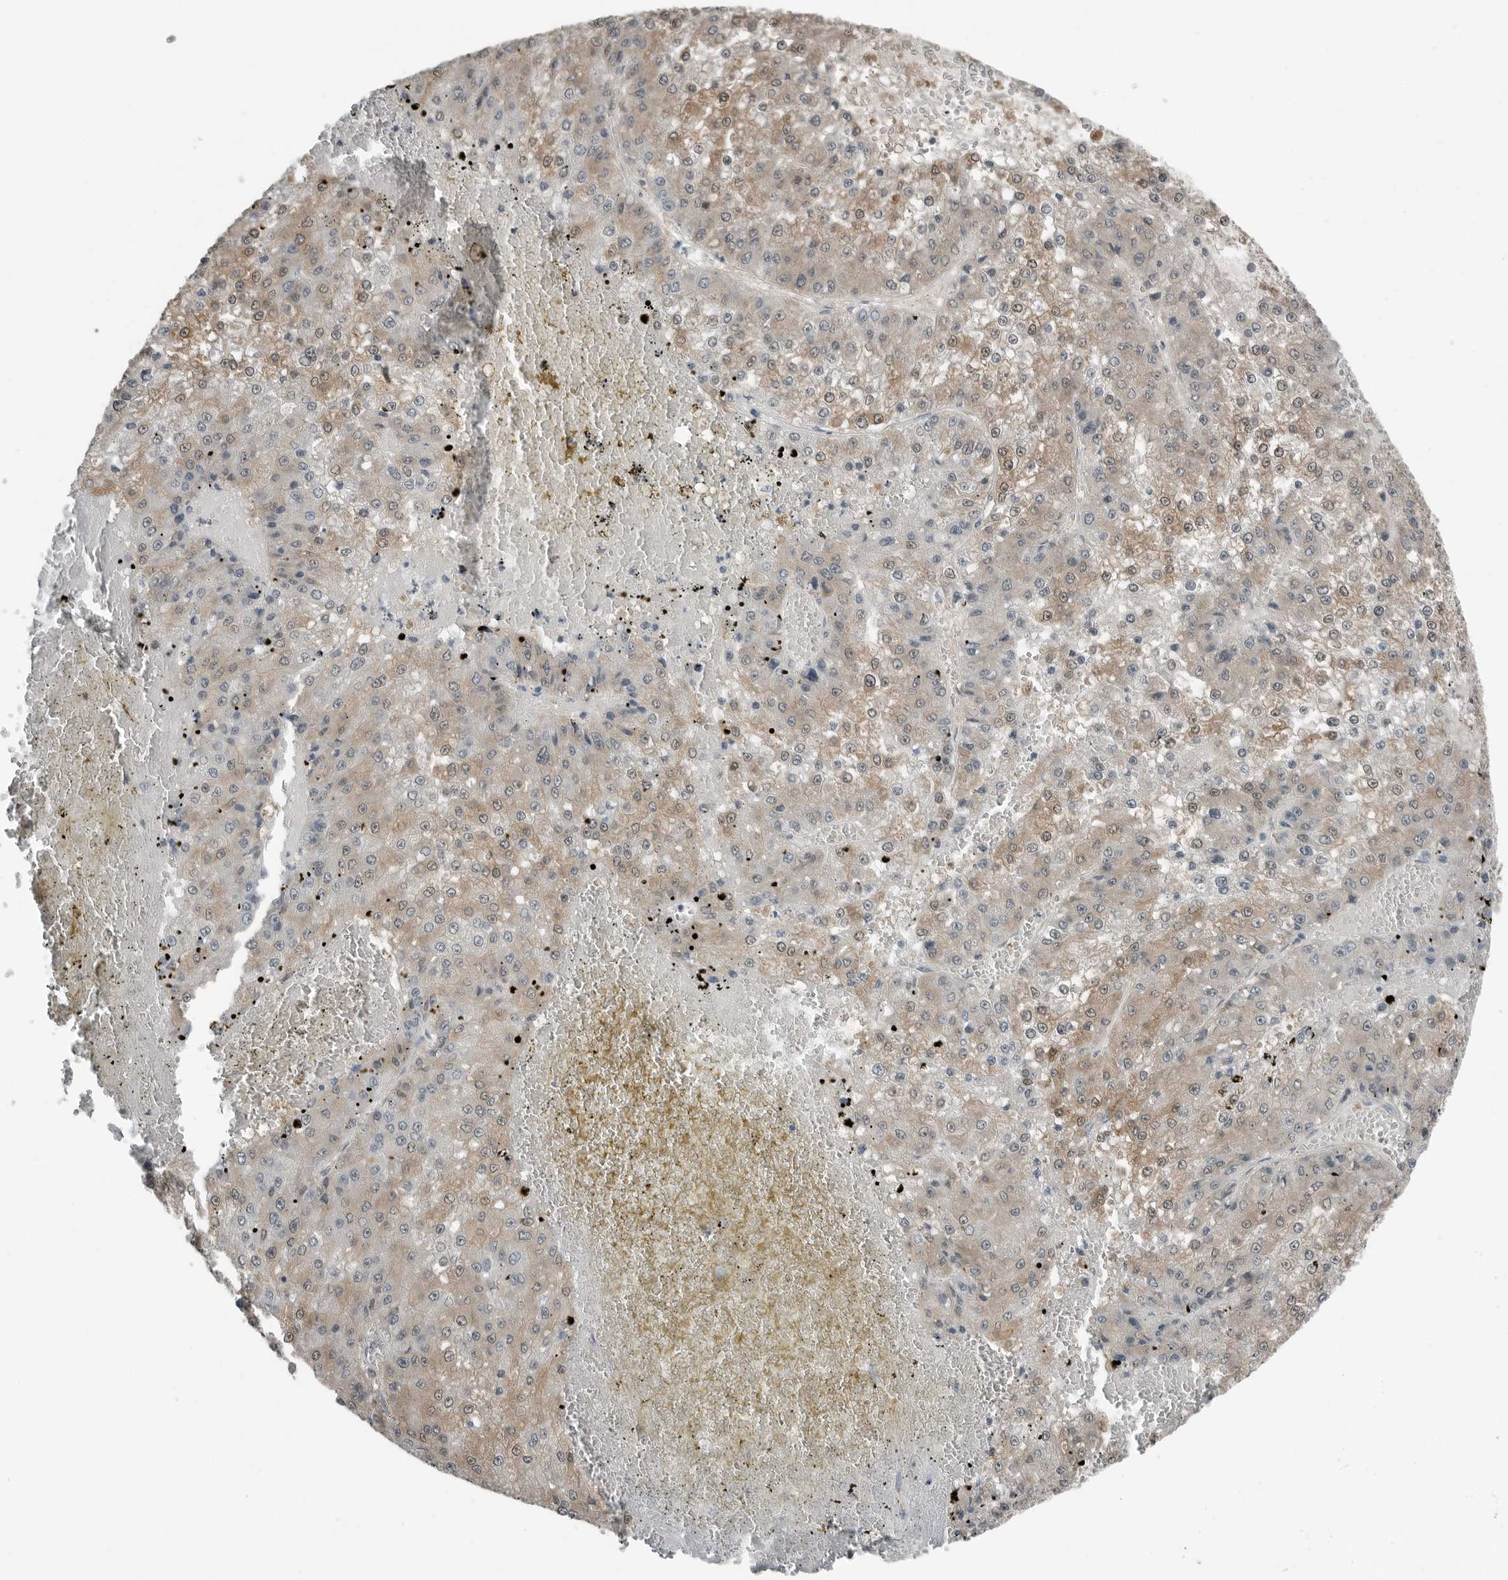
{"staining": {"intensity": "weak", "quantity": ">75%", "location": "cytoplasmic/membranous,nuclear"}, "tissue": "liver cancer", "cell_type": "Tumor cells", "image_type": "cancer", "snomed": [{"axis": "morphology", "description": "Carcinoma, Hepatocellular, NOS"}, {"axis": "topography", "description": "Liver"}], "caption": "Immunohistochemistry staining of liver cancer (hepatocellular carcinoma), which shows low levels of weak cytoplasmic/membranous and nuclear staining in approximately >75% of tumor cells indicating weak cytoplasmic/membranous and nuclear protein positivity. The staining was performed using DAB (brown) for protein detection and nuclei were counterstained in hematoxylin (blue).", "gene": "KYAT1", "patient": {"sex": "female", "age": 73}}